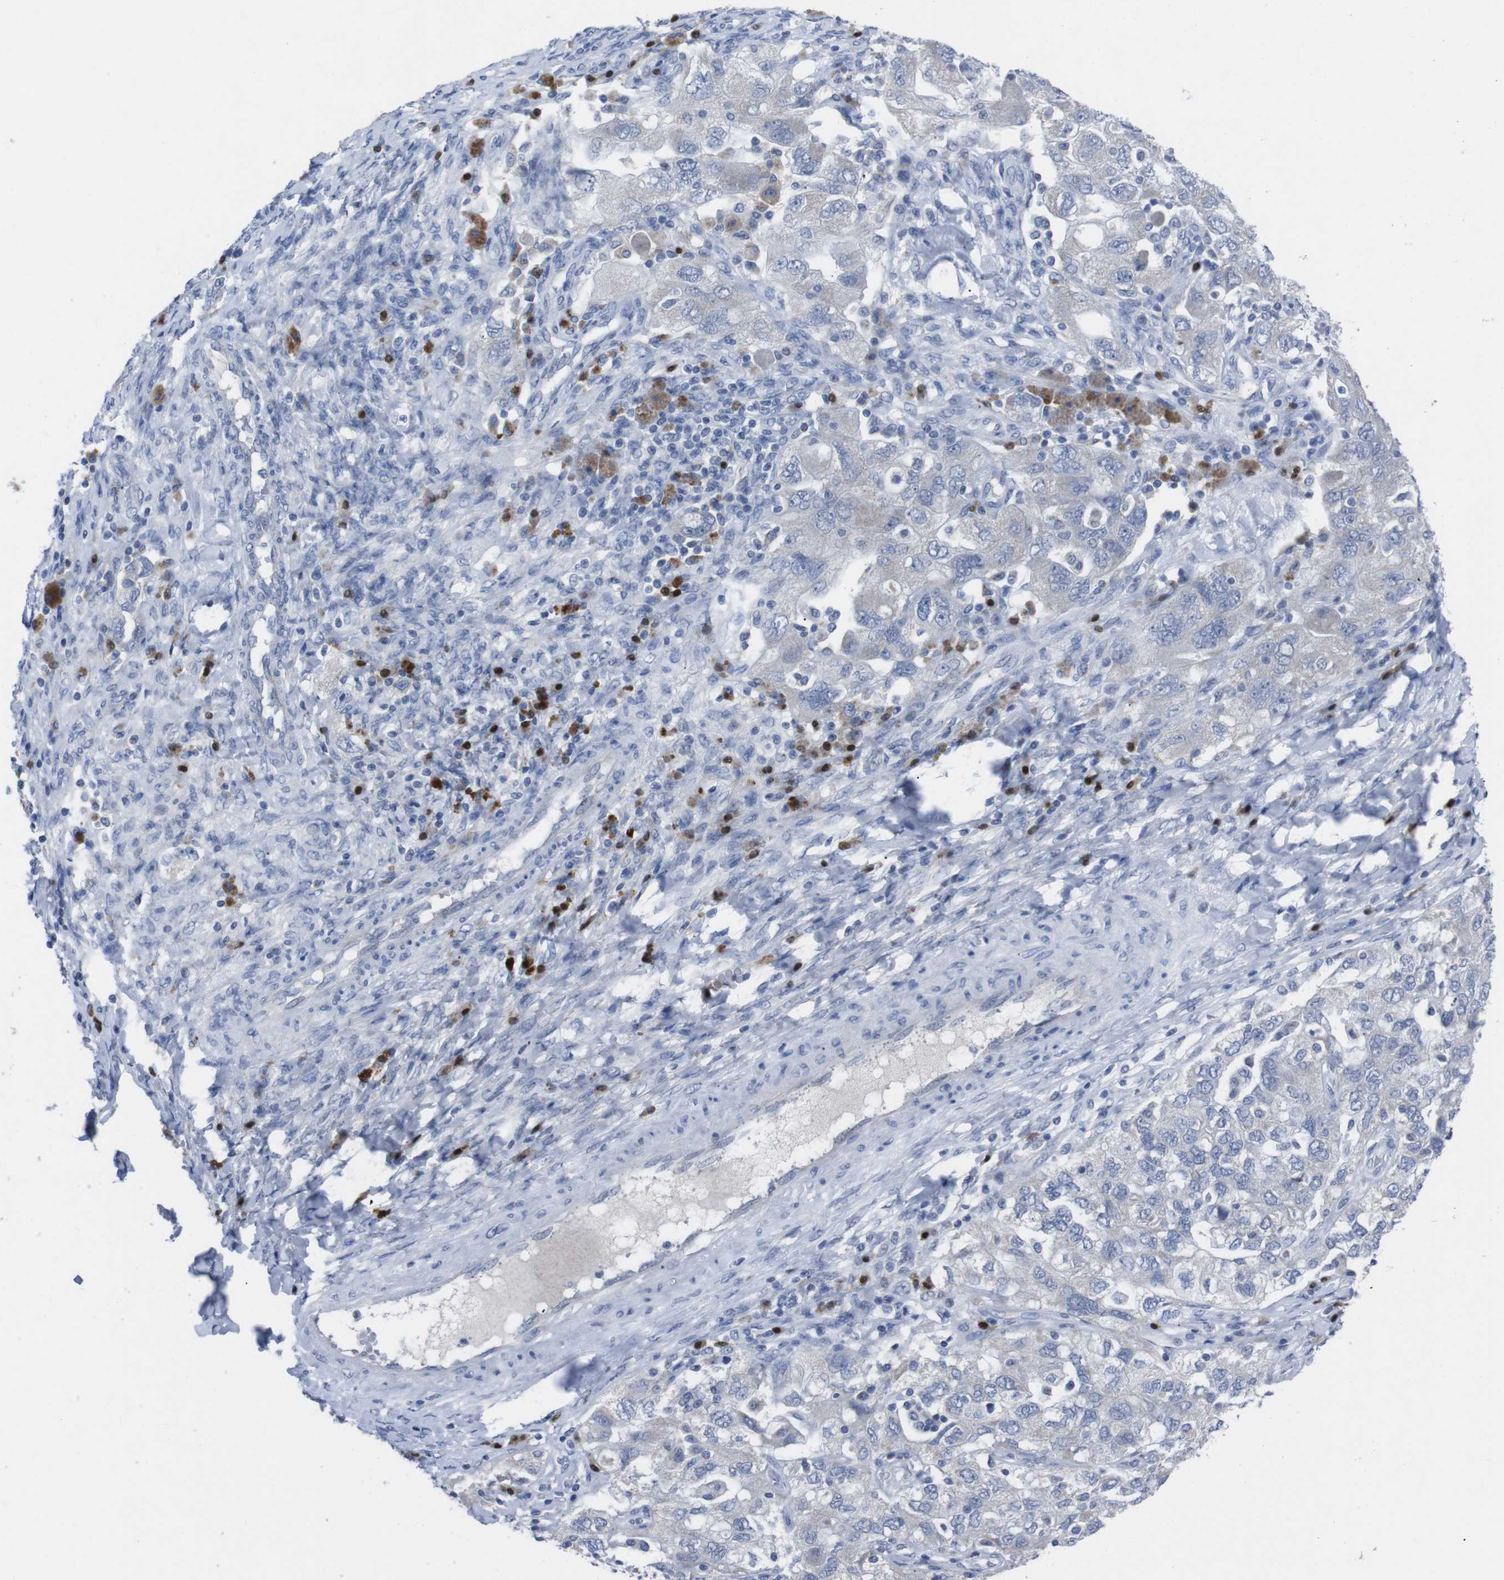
{"staining": {"intensity": "negative", "quantity": "none", "location": "none"}, "tissue": "ovarian cancer", "cell_type": "Tumor cells", "image_type": "cancer", "snomed": [{"axis": "morphology", "description": "Carcinoma, NOS"}, {"axis": "morphology", "description": "Cystadenocarcinoma, serous, NOS"}, {"axis": "topography", "description": "Ovary"}], "caption": "The immunohistochemistry (IHC) image has no significant expression in tumor cells of carcinoma (ovarian) tissue.", "gene": "IRF4", "patient": {"sex": "female", "age": 69}}